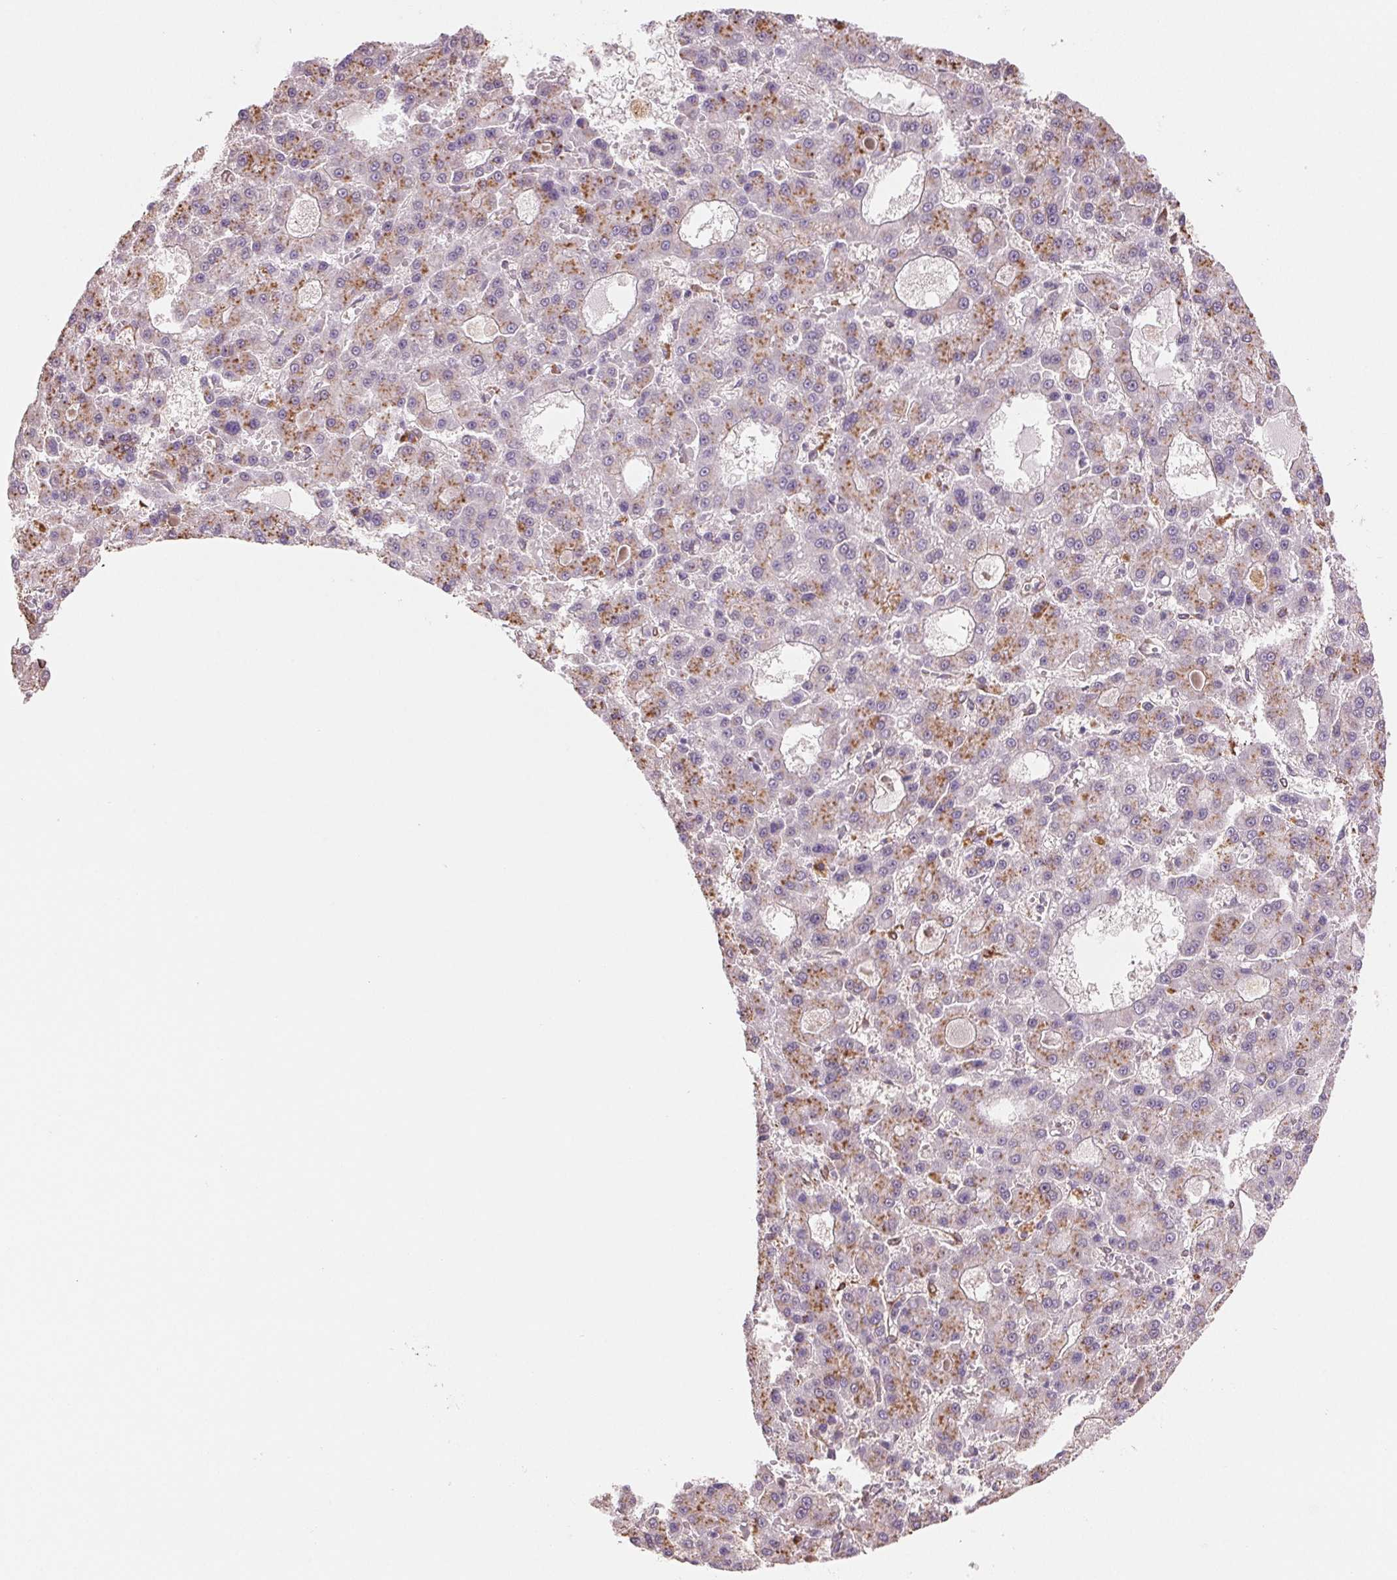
{"staining": {"intensity": "moderate", "quantity": "25%-75%", "location": "cytoplasmic/membranous"}, "tissue": "liver cancer", "cell_type": "Tumor cells", "image_type": "cancer", "snomed": [{"axis": "morphology", "description": "Carcinoma, Hepatocellular, NOS"}, {"axis": "topography", "description": "Liver"}], "caption": "A brown stain highlights moderate cytoplasmic/membranous positivity of a protein in liver cancer tumor cells.", "gene": "FKBP10", "patient": {"sex": "male", "age": 70}}